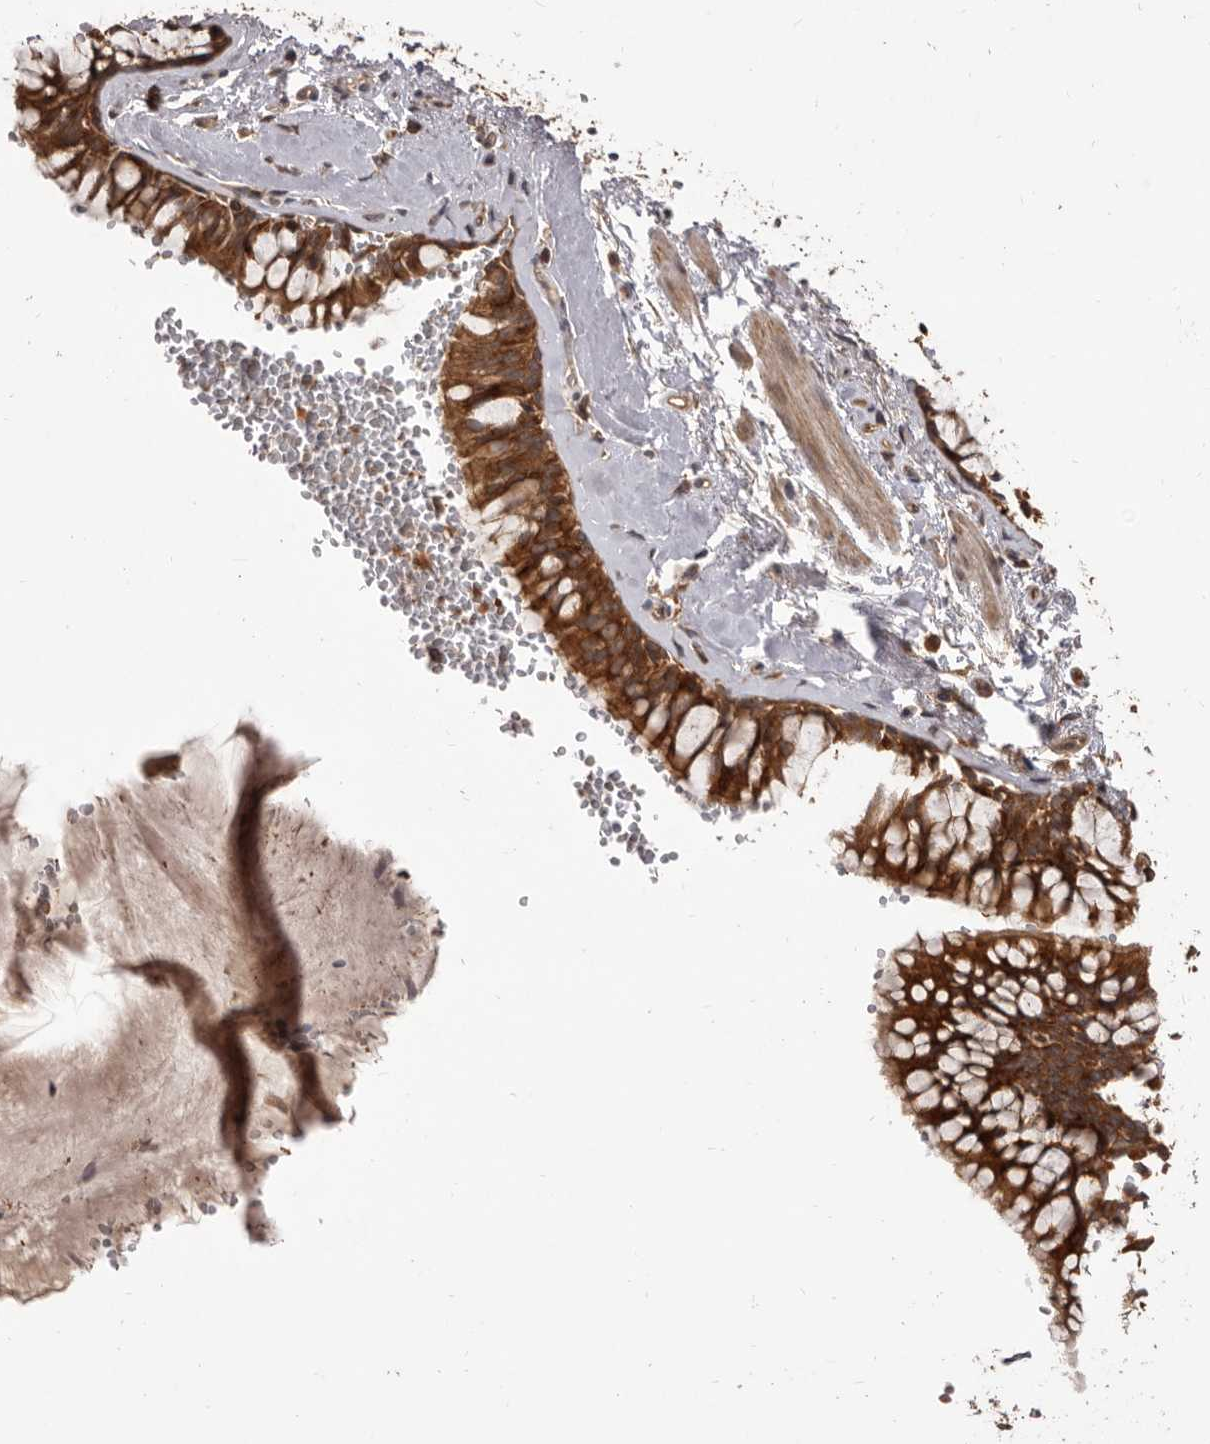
{"staining": {"intensity": "strong", "quantity": ">75%", "location": "cytoplasmic/membranous"}, "tissue": "bronchus", "cell_type": "Respiratory epithelial cells", "image_type": "normal", "snomed": [{"axis": "morphology", "description": "Normal tissue, NOS"}, {"axis": "topography", "description": "Cartilage tissue"}, {"axis": "topography", "description": "Bronchus"}], "caption": "Strong cytoplasmic/membranous staining for a protein is seen in approximately >75% of respiratory epithelial cells of unremarkable bronchus using immunohistochemistry.", "gene": "HBS1L", "patient": {"sex": "female", "age": 73}}